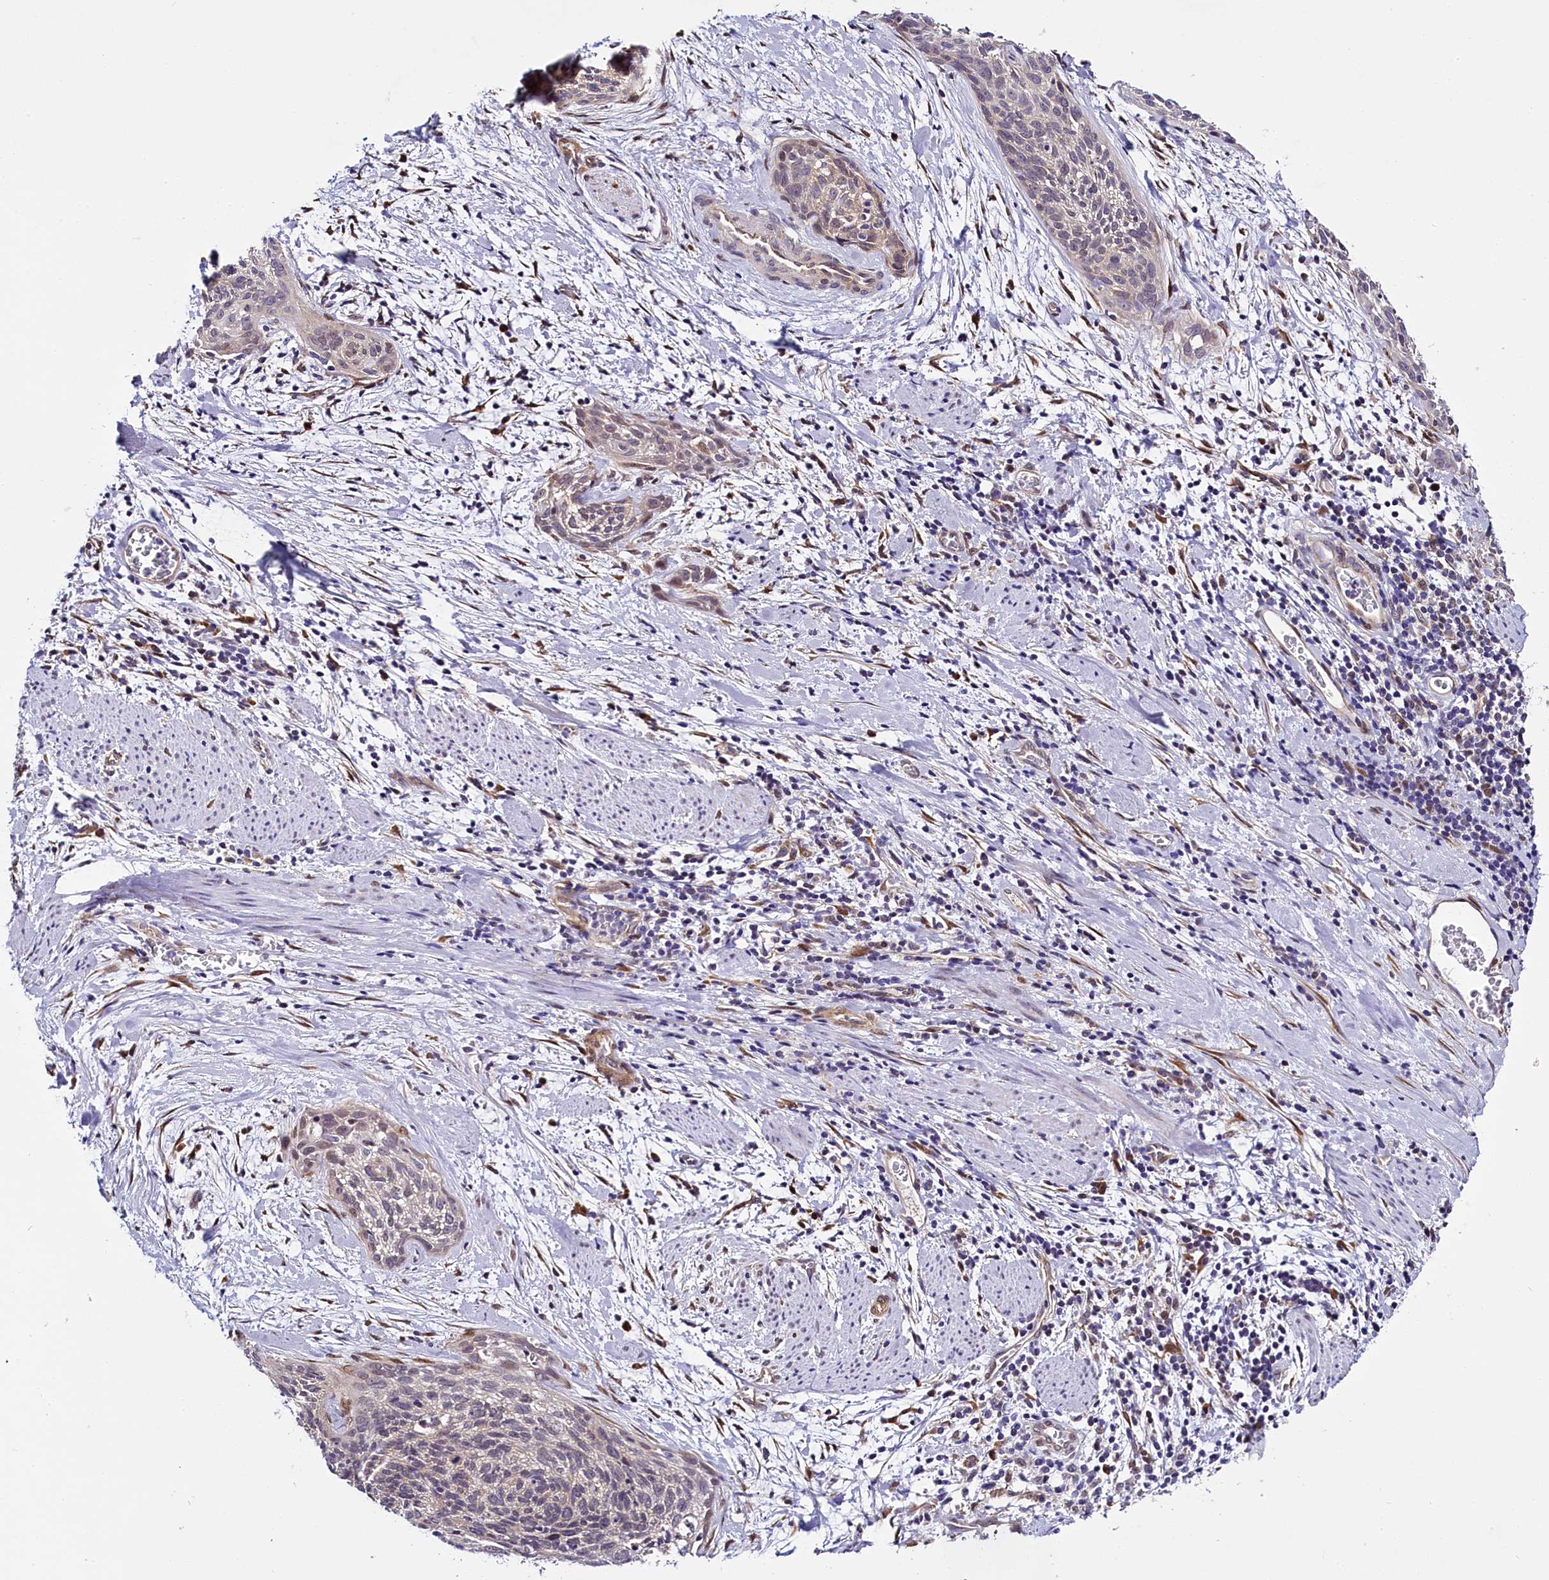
{"staining": {"intensity": "negative", "quantity": "none", "location": "none"}, "tissue": "cervical cancer", "cell_type": "Tumor cells", "image_type": "cancer", "snomed": [{"axis": "morphology", "description": "Squamous cell carcinoma, NOS"}, {"axis": "topography", "description": "Cervix"}], "caption": "Immunohistochemistry of cervical cancer displays no staining in tumor cells.", "gene": "UACA", "patient": {"sex": "female", "age": 55}}